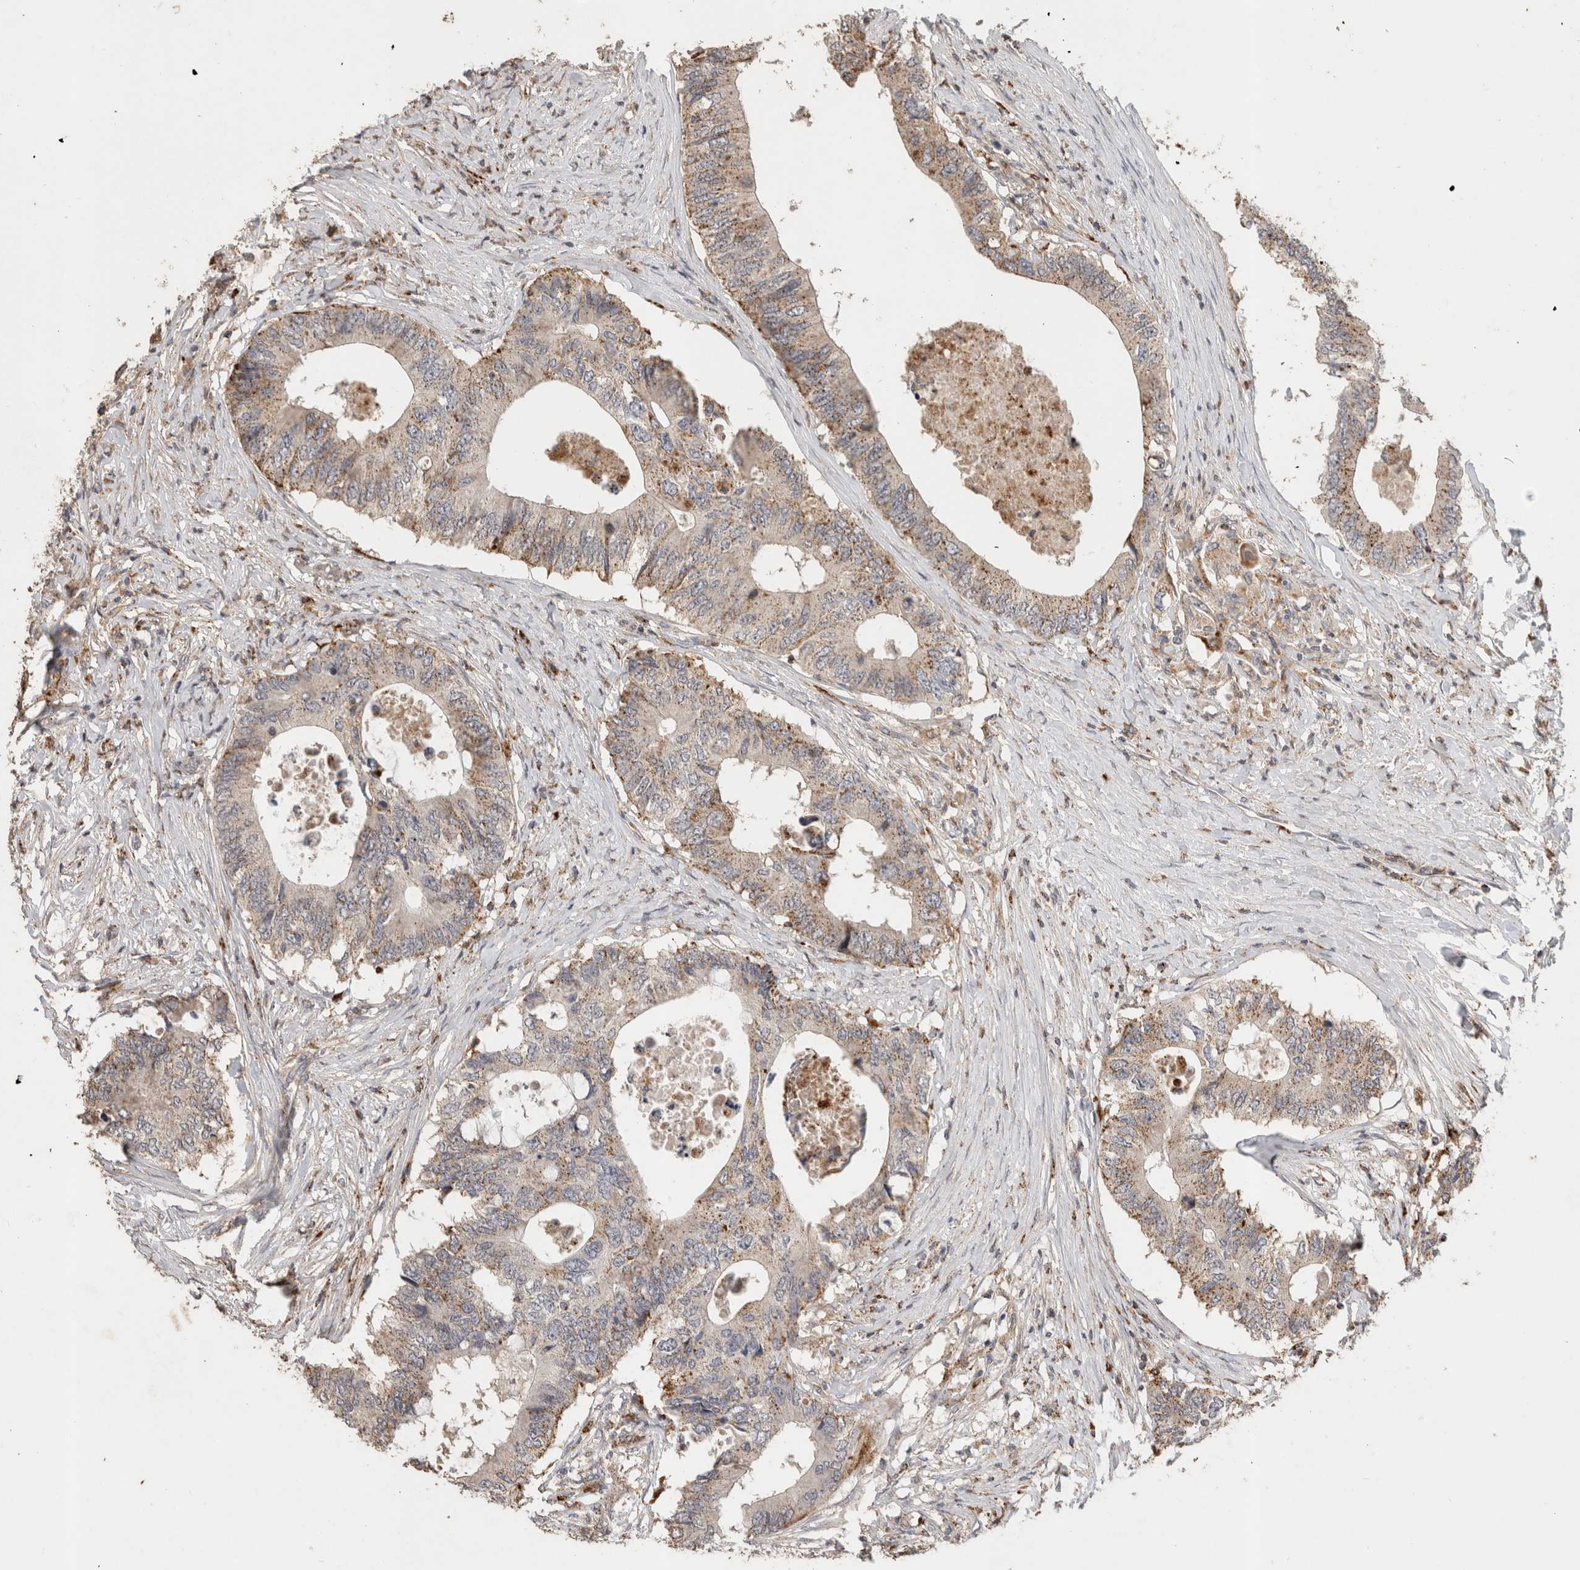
{"staining": {"intensity": "moderate", "quantity": ">75%", "location": "cytoplasmic/membranous"}, "tissue": "colorectal cancer", "cell_type": "Tumor cells", "image_type": "cancer", "snomed": [{"axis": "morphology", "description": "Adenocarcinoma, NOS"}, {"axis": "topography", "description": "Colon"}], "caption": "An immunohistochemistry photomicrograph of neoplastic tissue is shown. Protein staining in brown shows moderate cytoplasmic/membranous positivity in colorectal cancer (adenocarcinoma) within tumor cells. Immunohistochemistry stains the protein in brown and the nuclei are stained blue.", "gene": "ARSA", "patient": {"sex": "male", "age": 71}}